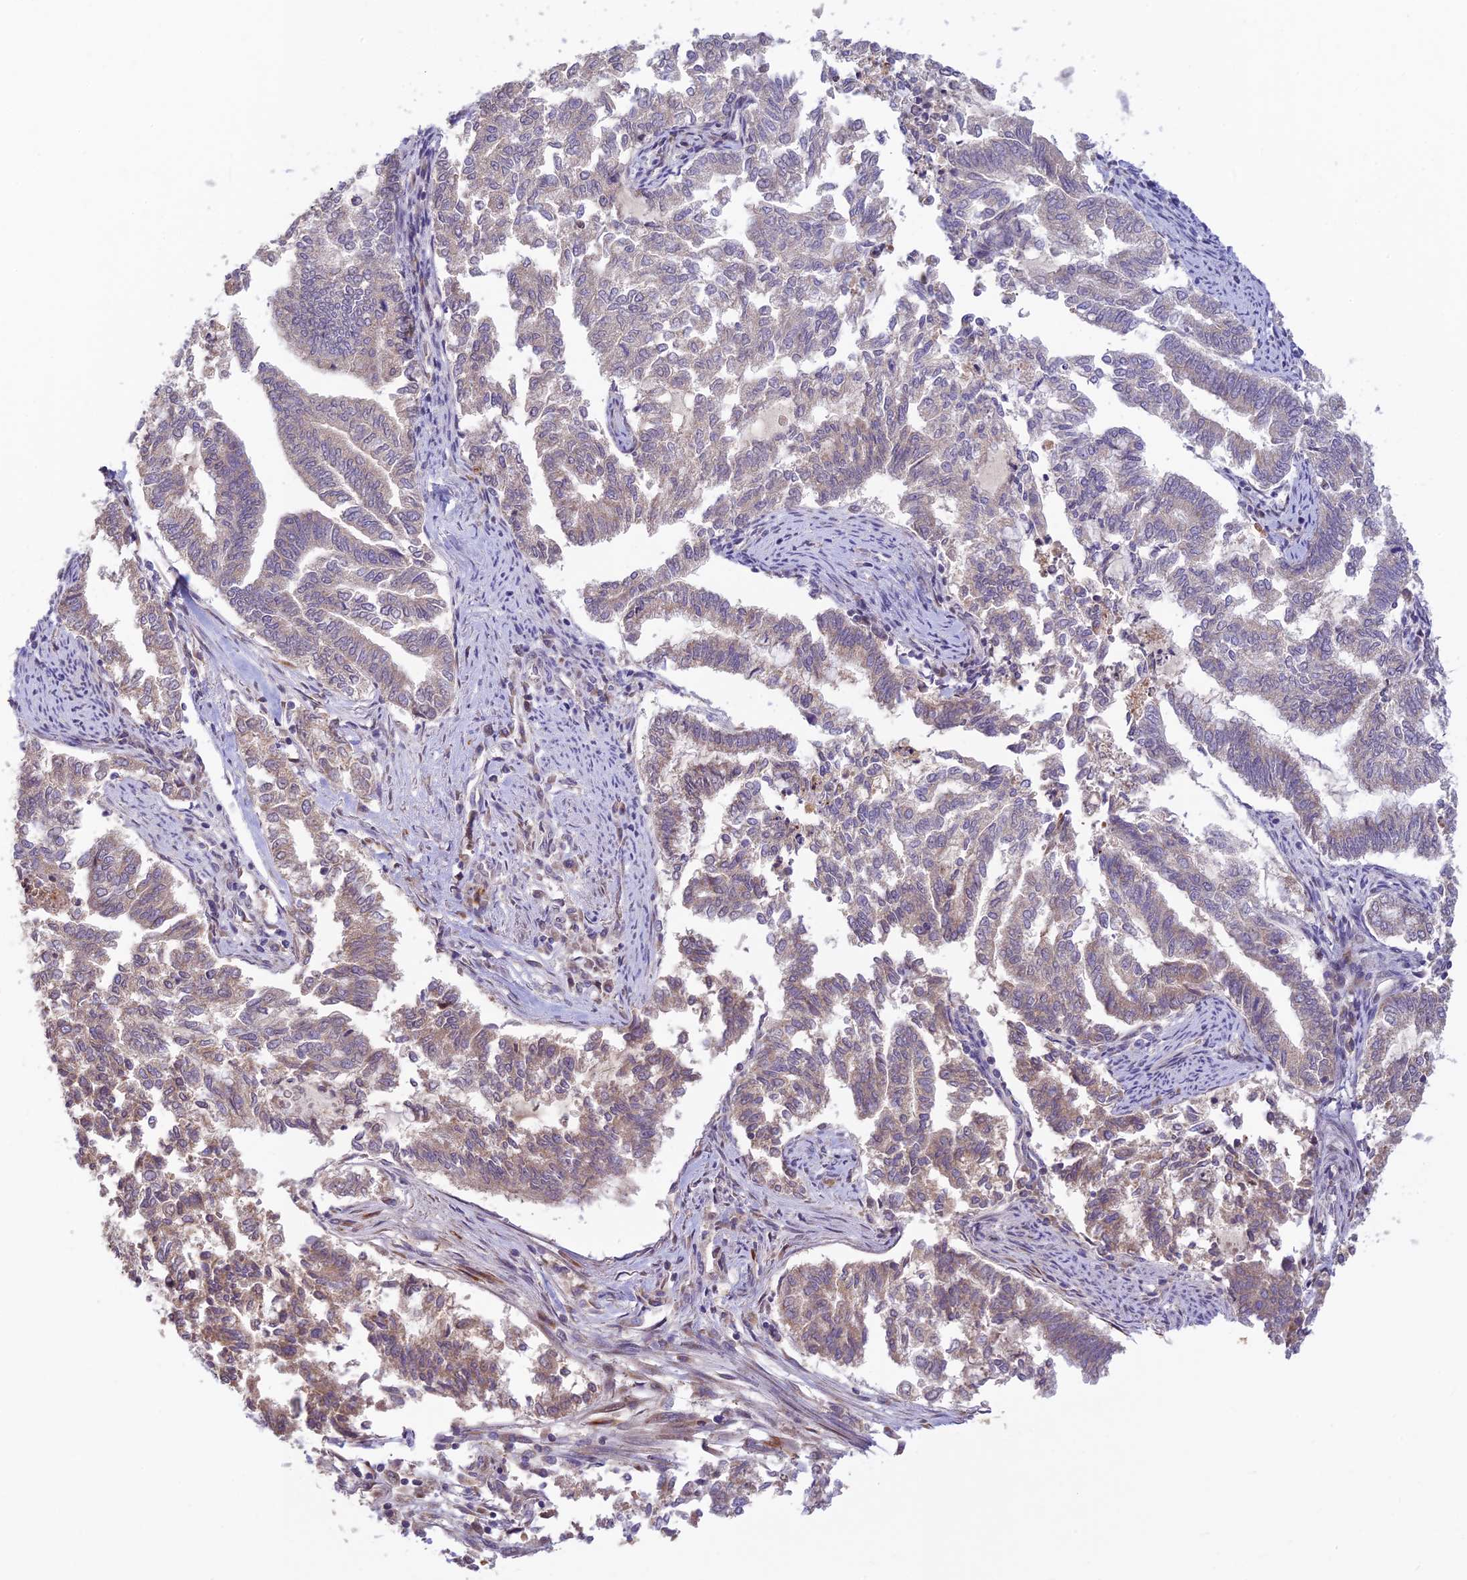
{"staining": {"intensity": "negative", "quantity": "none", "location": "none"}, "tissue": "endometrial cancer", "cell_type": "Tumor cells", "image_type": "cancer", "snomed": [{"axis": "morphology", "description": "Adenocarcinoma, NOS"}, {"axis": "topography", "description": "Endometrium"}], "caption": "Tumor cells are negative for protein expression in human endometrial cancer (adenocarcinoma).", "gene": "ASPDH", "patient": {"sex": "female", "age": 79}}